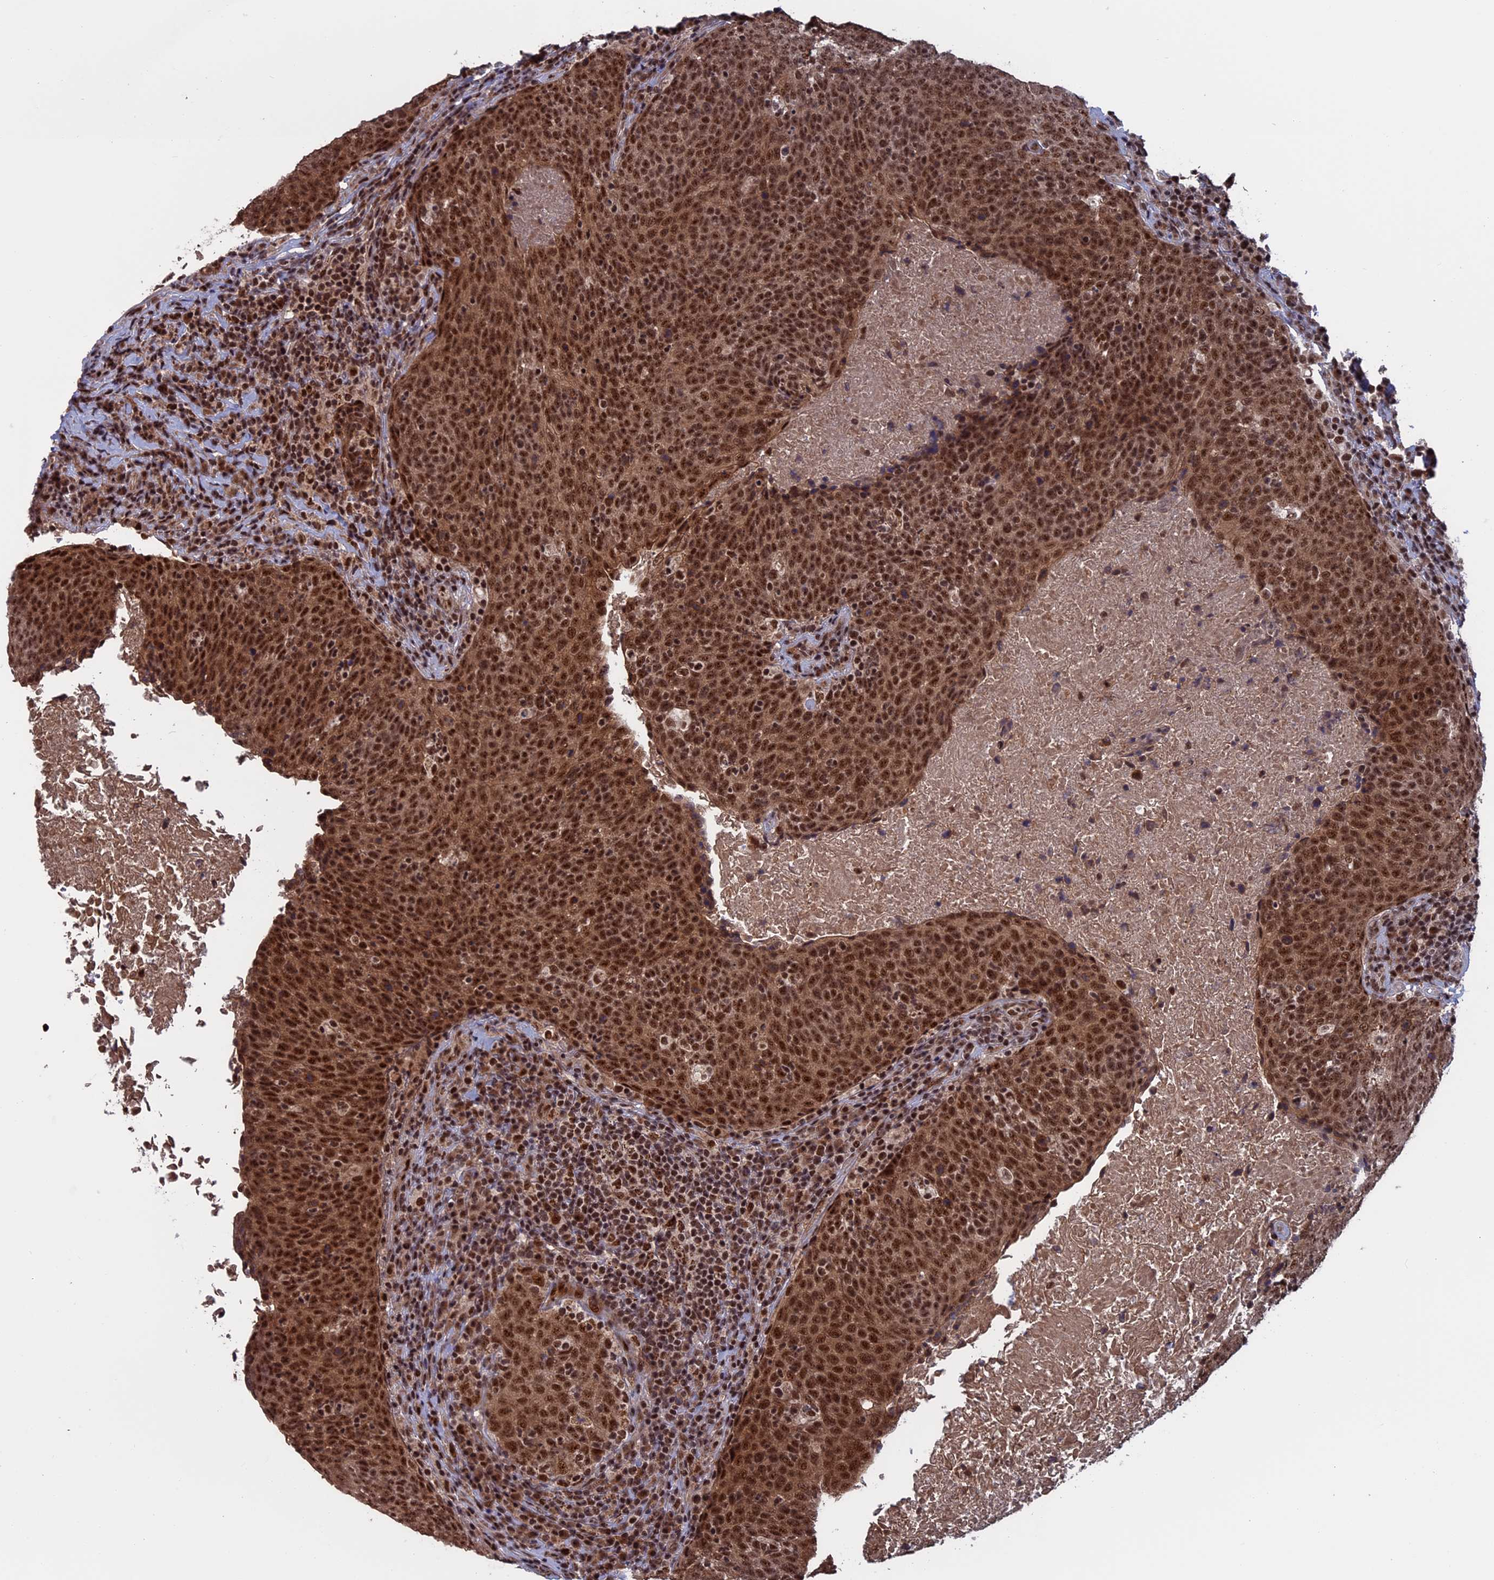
{"staining": {"intensity": "strong", "quantity": ">75%", "location": "cytoplasmic/membranous,nuclear"}, "tissue": "head and neck cancer", "cell_type": "Tumor cells", "image_type": "cancer", "snomed": [{"axis": "morphology", "description": "Squamous cell carcinoma, NOS"}, {"axis": "morphology", "description": "Squamous cell carcinoma, metastatic, NOS"}, {"axis": "topography", "description": "Lymph node"}, {"axis": "topography", "description": "Head-Neck"}], "caption": "DAB immunohistochemical staining of metastatic squamous cell carcinoma (head and neck) displays strong cytoplasmic/membranous and nuclear protein expression in approximately >75% of tumor cells. (DAB (3,3'-diaminobenzidine) = brown stain, brightfield microscopy at high magnification).", "gene": "CACTIN", "patient": {"sex": "male", "age": 62}}